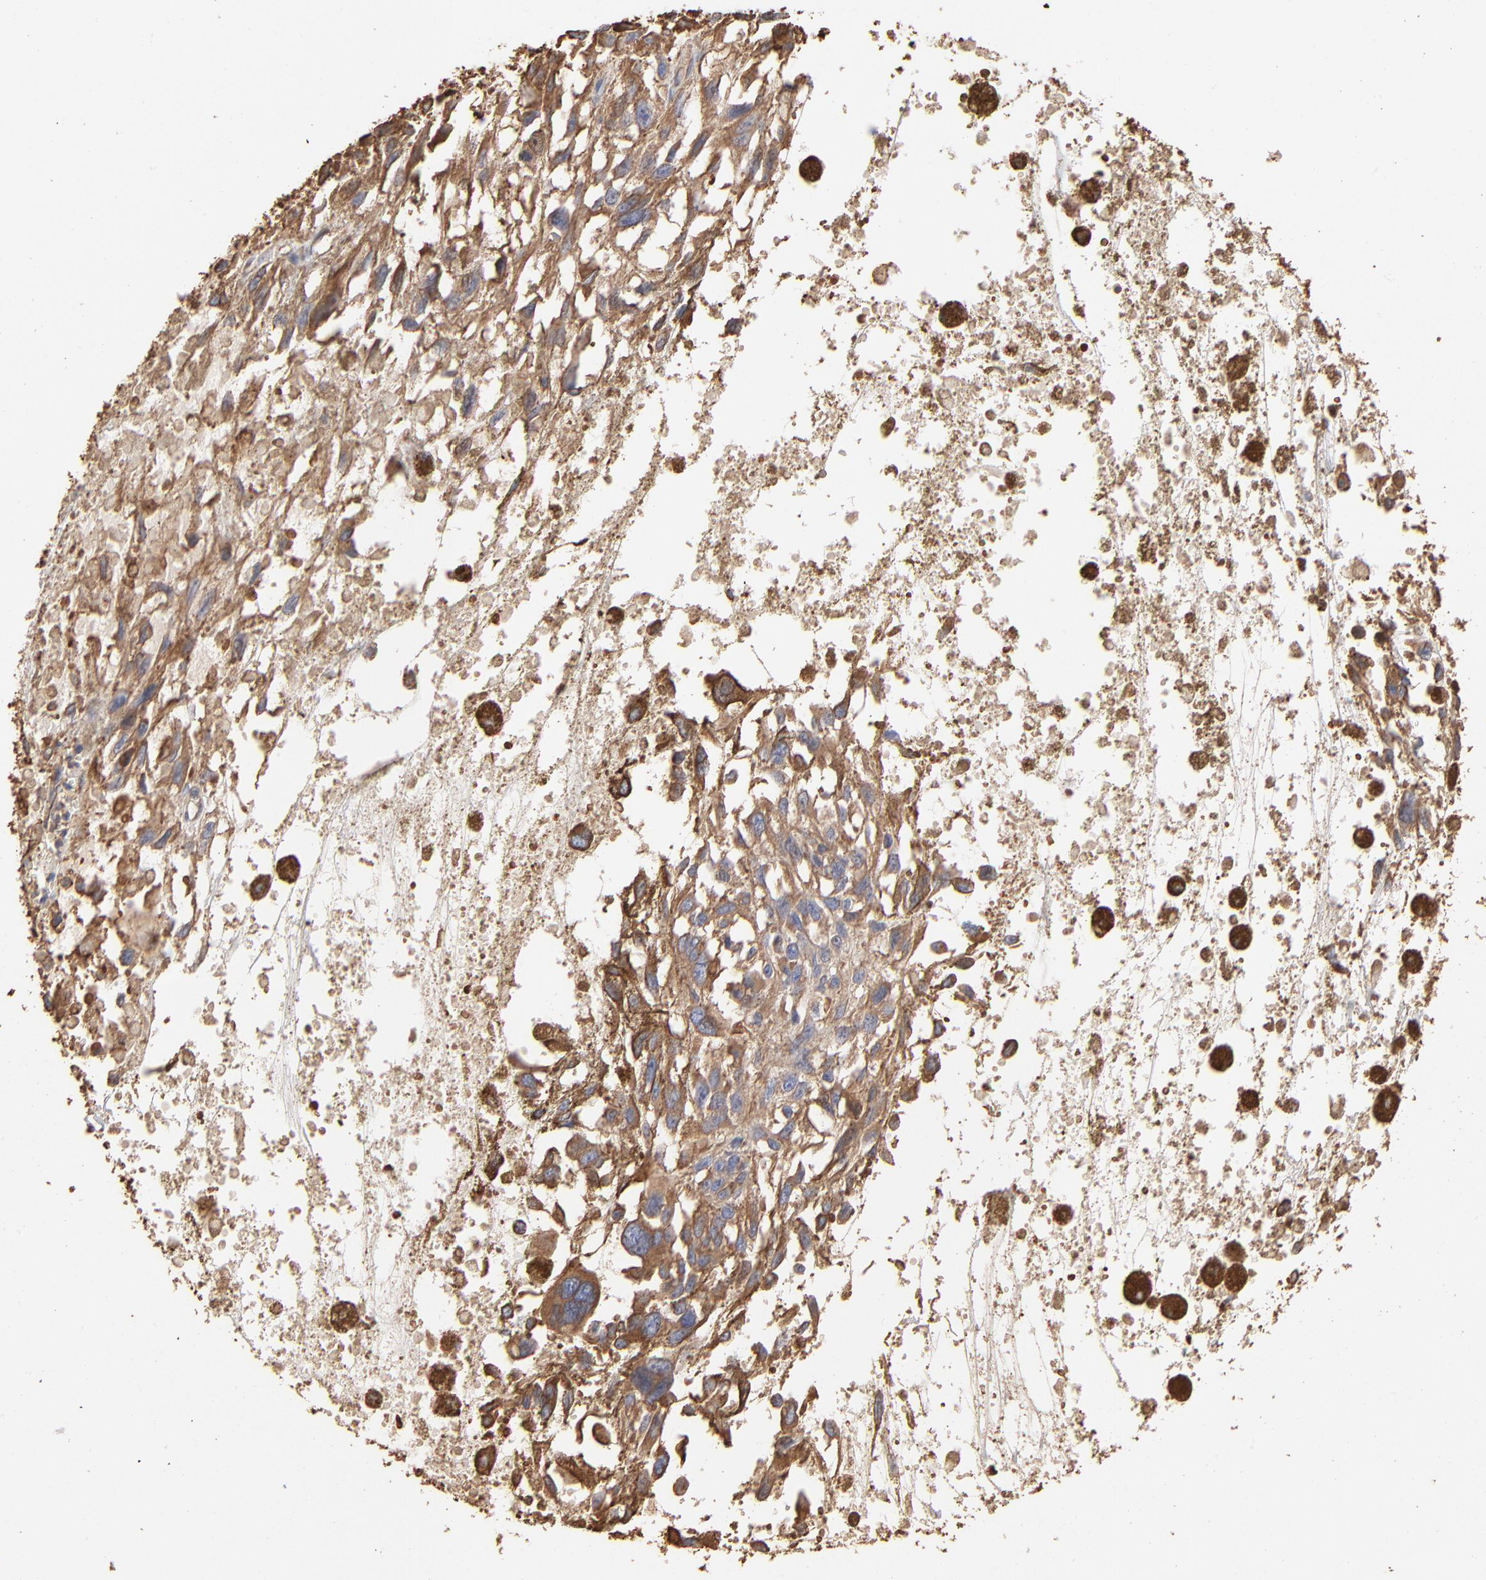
{"staining": {"intensity": "negative", "quantity": "none", "location": "none"}, "tissue": "melanoma", "cell_type": "Tumor cells", "image_type": "cancer", "snomed": [{"axis": "morphology", "description": "Malignant melanoma, Metastatic site"}, {"axis": "topography", "description": "Lymph node"}], "caption": "A high-resolution histopathology image shows immunohistochemistry (IHC) staining of melanoma, which reveals no significant staining in tumor cells.", "gene": "PDIA3", "patient": {"sex": "male", "age": 59}}